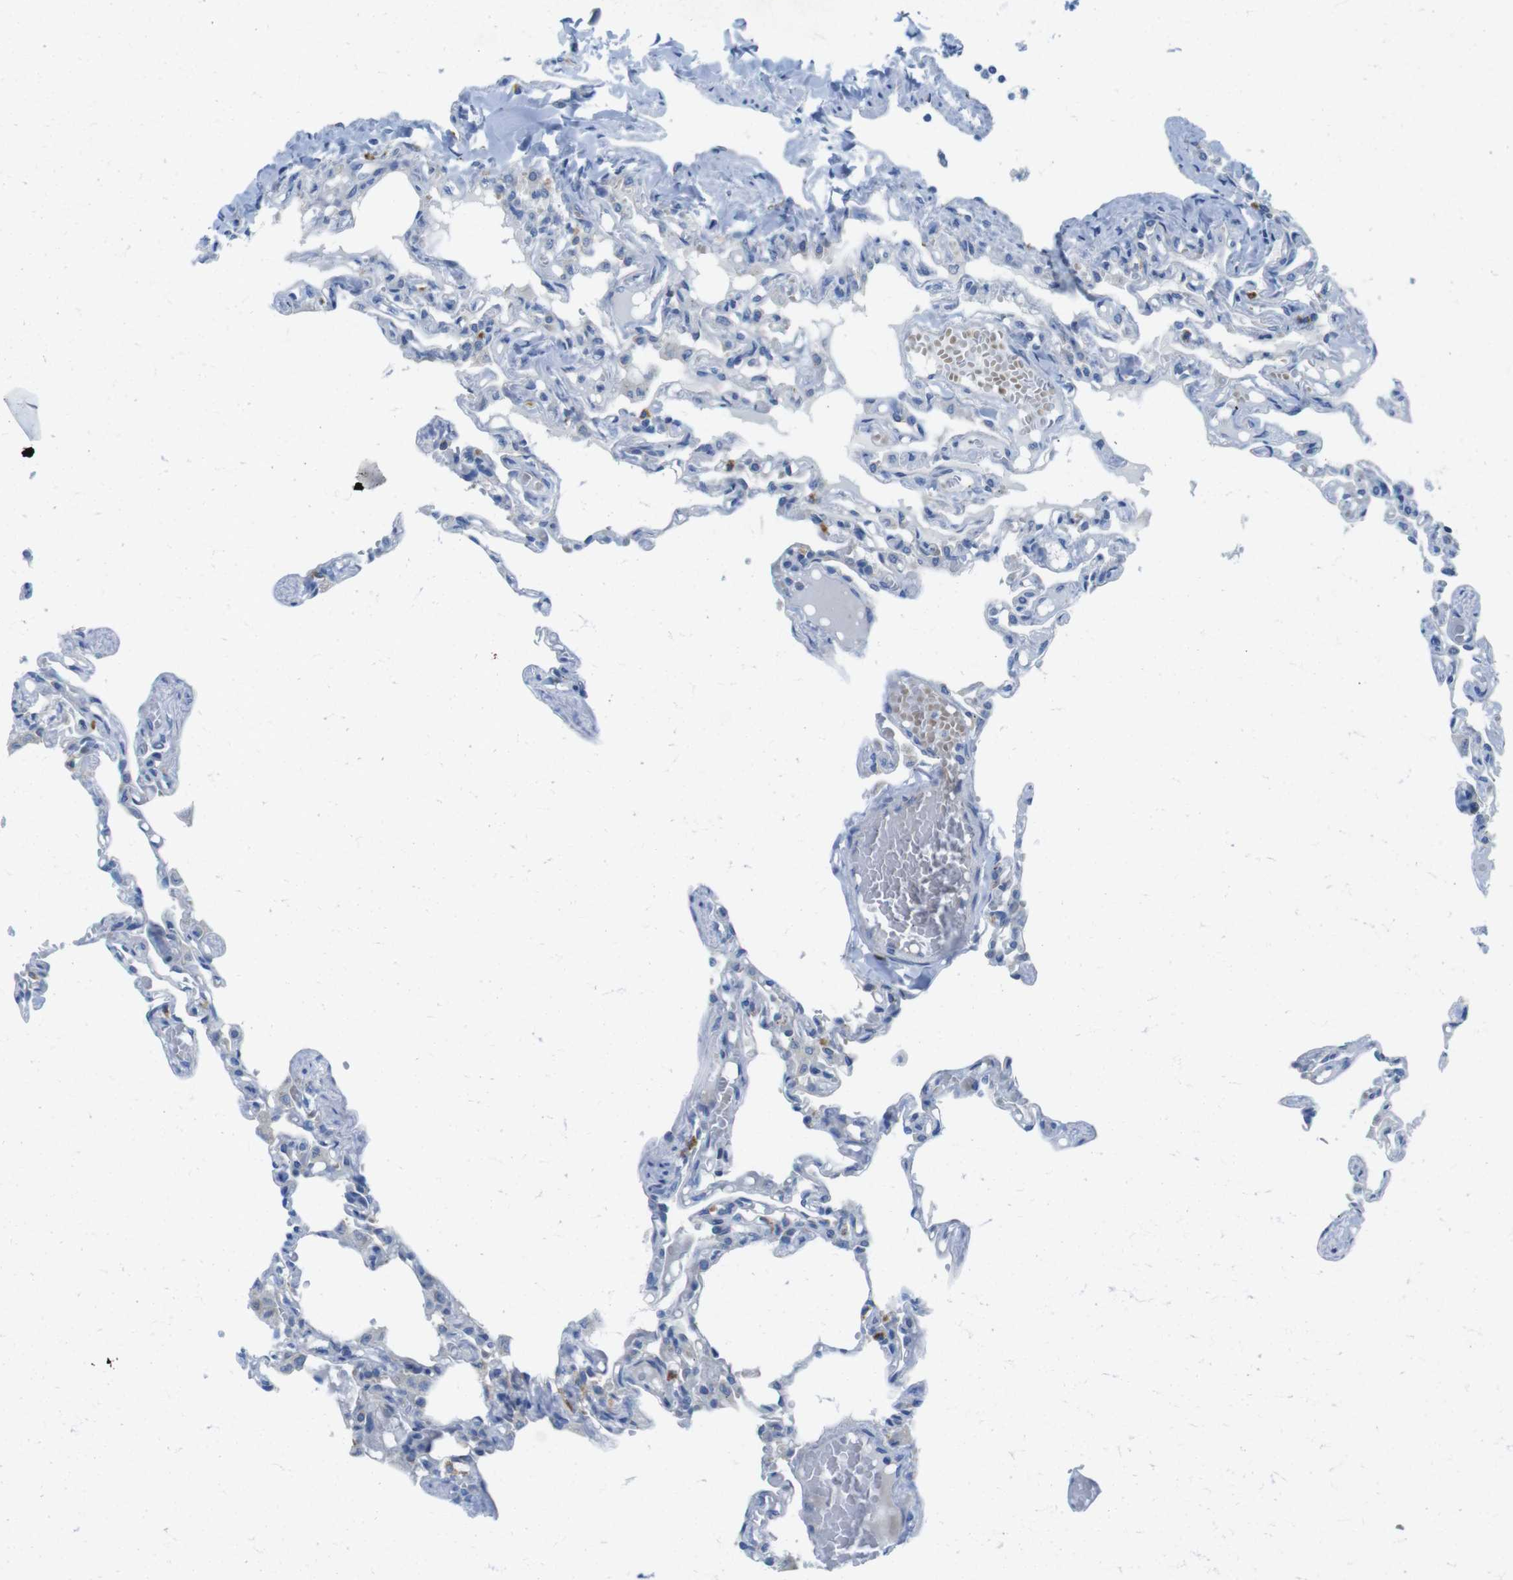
{"staining": {"intensity": "weak", "quantity": "<25%", "location": "cytoplasmic/membranous"}, "tissue": "lung", "cell_type": "Alveolar cells", "image_type": "normal", "snomed": [{"axis": "morphology", "description": "Normal tissue, NOS"}, {"axis": "topography", "description": "Lung"}], "caption": "Alveolar cells show no significant expression in benign lung. The staining was performed using DAB to visualize the protein expression in brown, while the nuclei were stained in blue with hematoxylin (Magnification: 20x).", "gene": "TMEM234", "patient": {"sex": "male", "age": 21}}